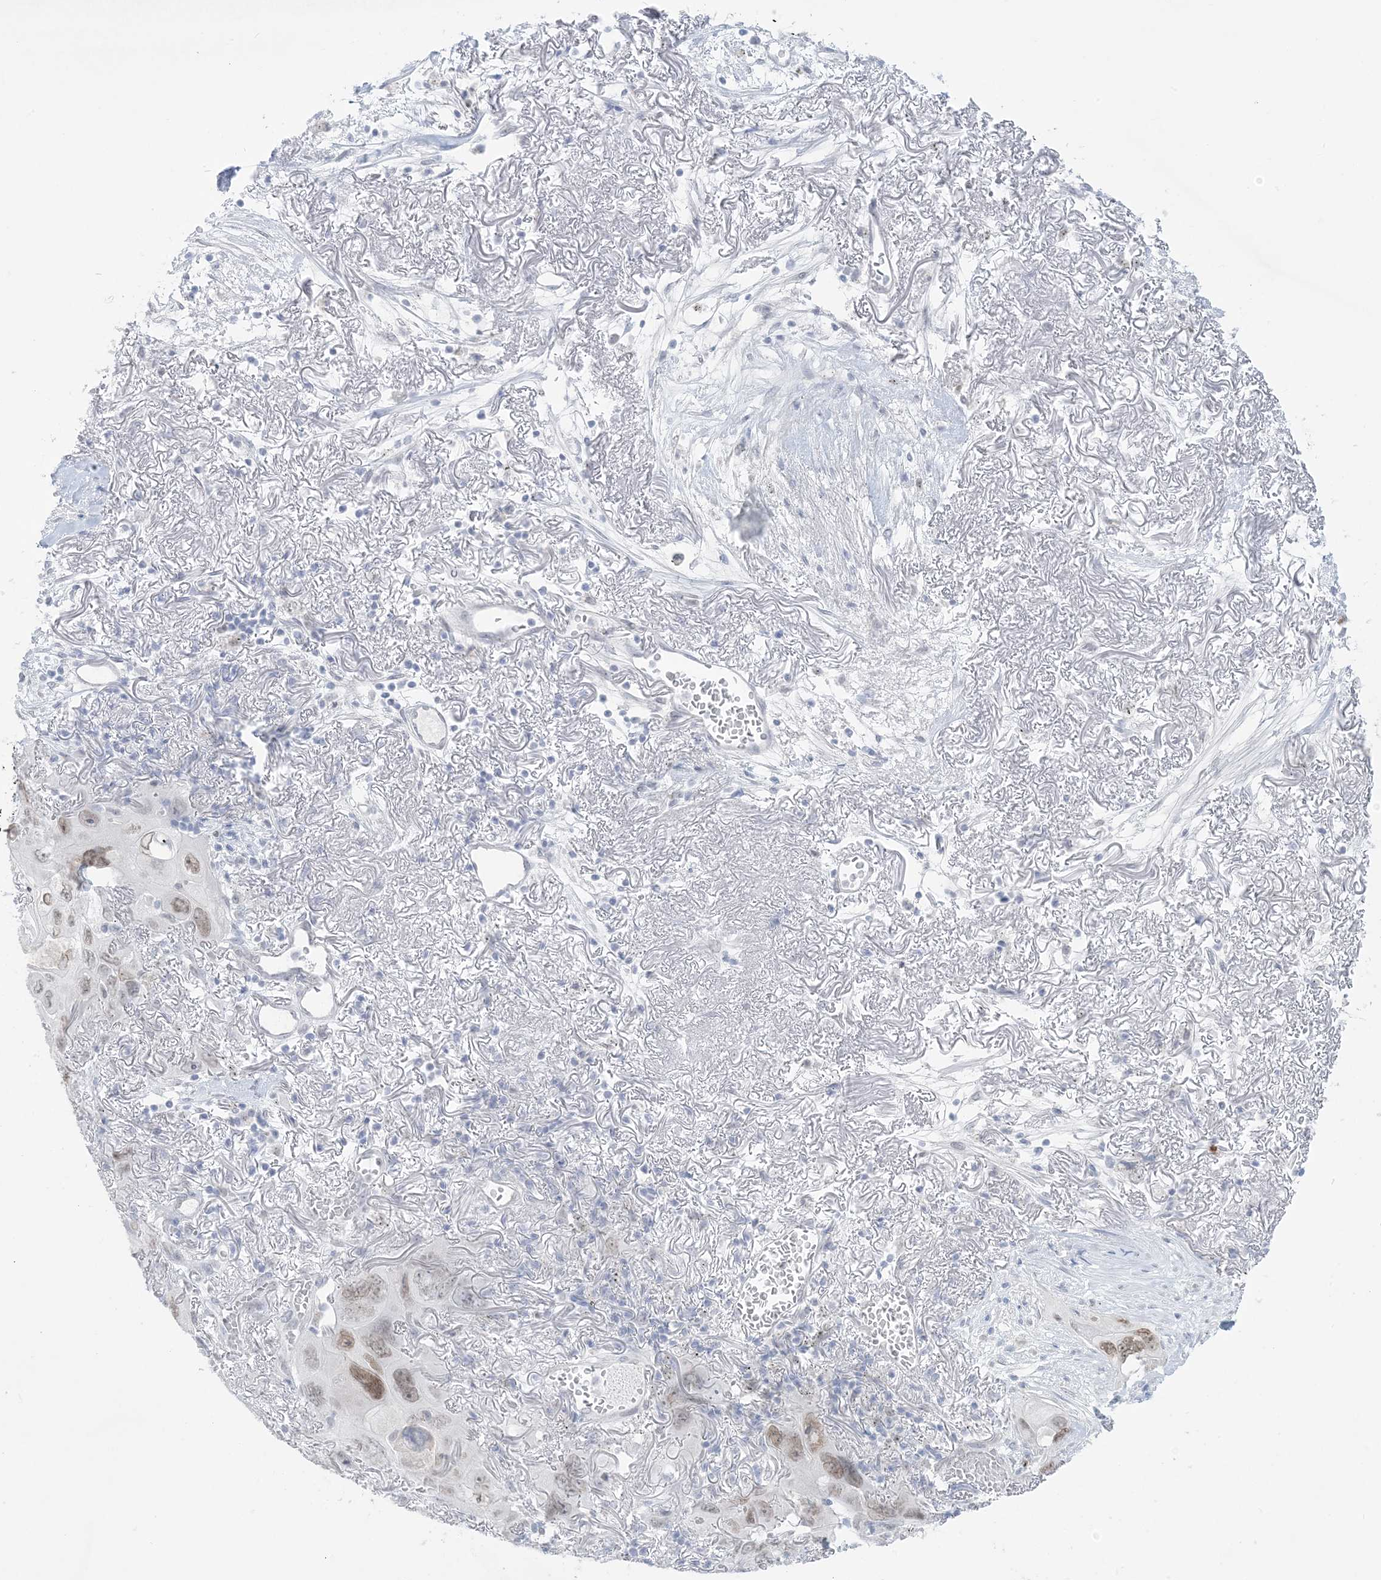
{"staining": {"intensity": "moderate", "quantity": "25%-75%", "location": "nuclear"}, "tissue": "lung cancer", "cell_type": "Tumor cells", "image_type": "cancer", "snomed": [{"axis": "morphology", "description": "Squamous cell carcinoma, NOS"}, {"axis": "topography", "description": "Lung"}], "caption": "A micrograph of human lung cancer stained for a protein demonstrates moderate nuclear brown staining in tumor cells.", "gene": "HOMEZ", "patient": {"sex": "female", "age": 73}}